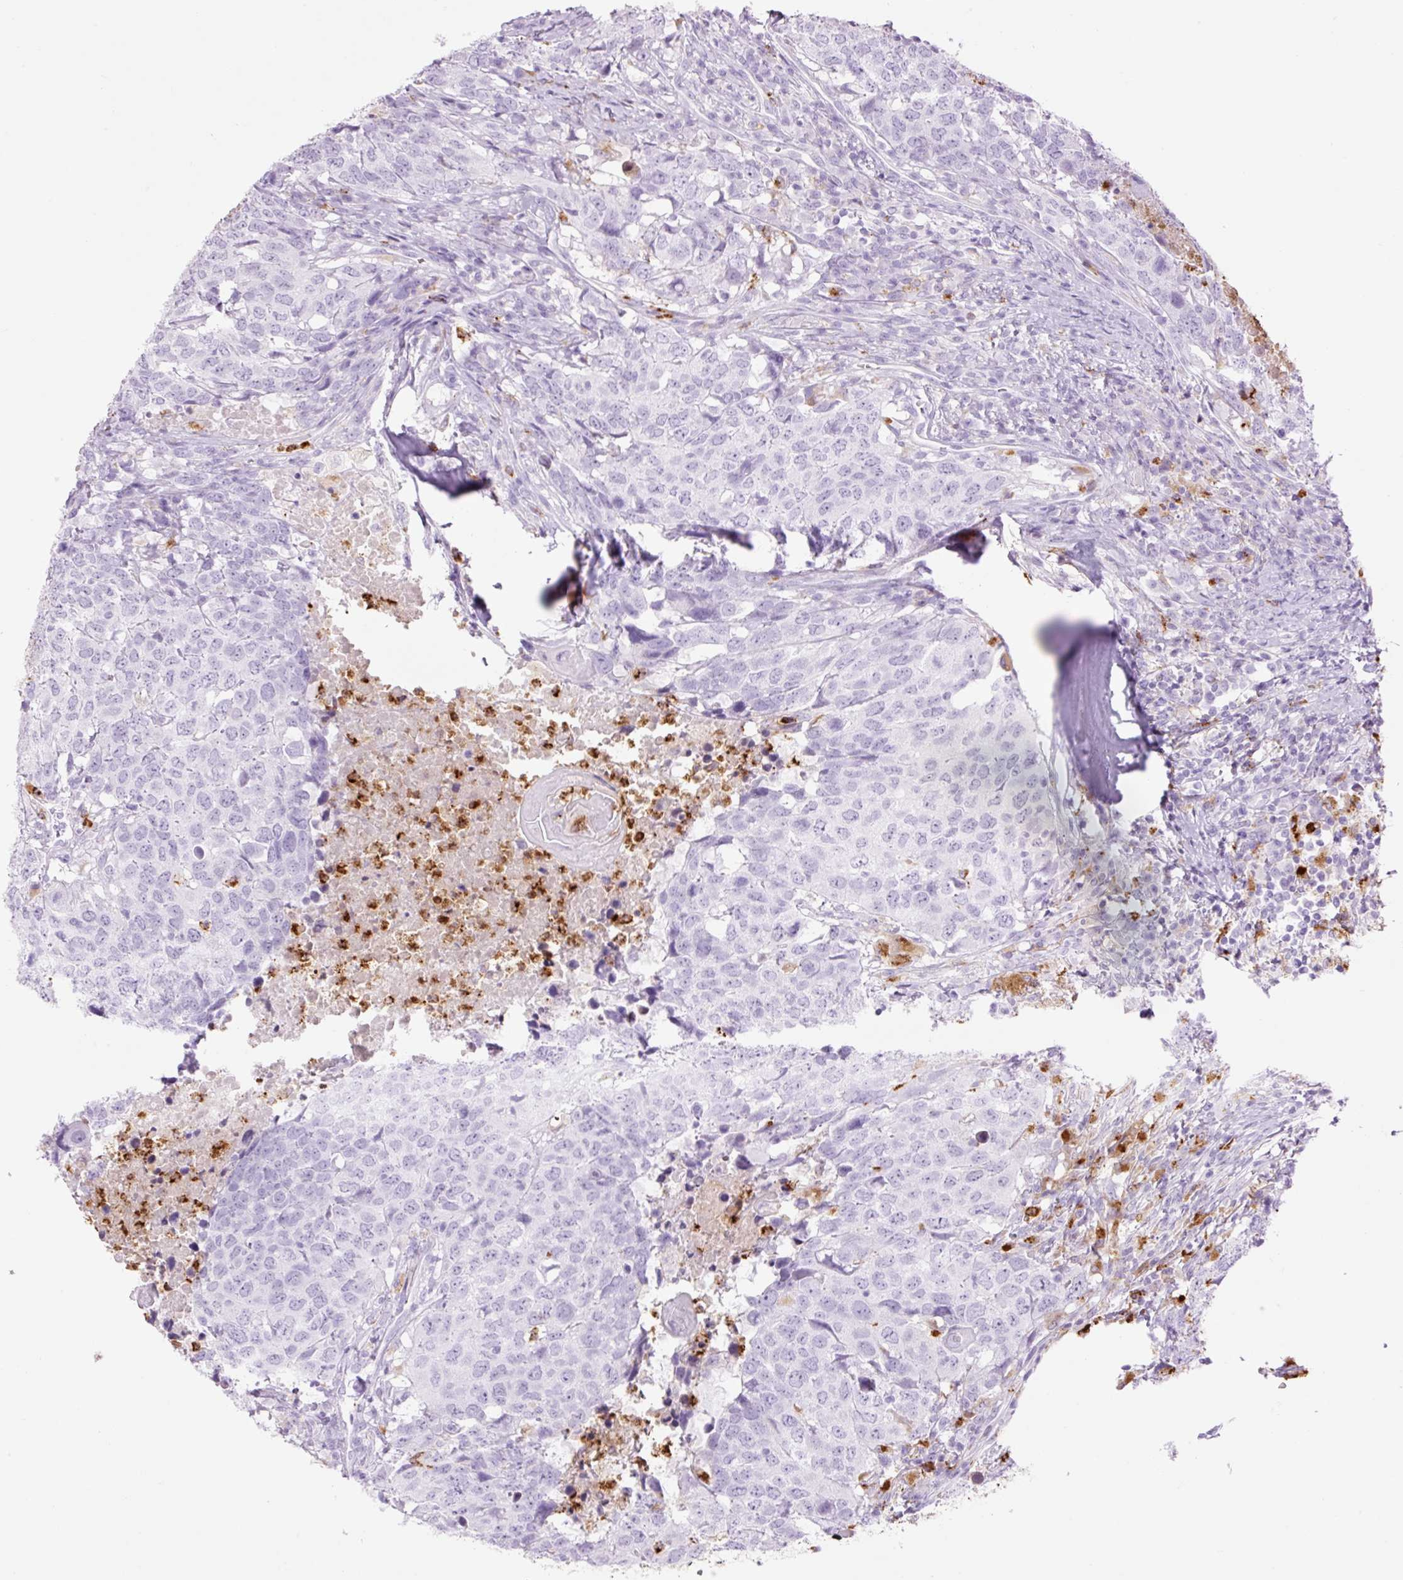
{"staining": {"intensity": "negative", "quantity": "none", "location": "none"}, "tissue": "head and neck cancer", "cell_type": "Tumor cells", "image_type": "cancer", "snomed": [{"axis": "morphology", "description": "Normal tissue, NOS"}, {"axis": "morphology", "description": "Squamous cell carcinoma, NOS"}, {"axis": "topography", "description": "Skeletal muscle"}, {"axis": "topography", "description": "Vascular tissue"}, {"axis": "topography", "description": "Peripheral nerve tissue"}, {"axis": "topography", "description": "Head-Neck"}], "caption": "The histopathology image displays no significant expression in tumor cells of head and neck cancer. (DAB (3,3'-diaminobenzidine) IHC, high magnification).", "gene": "LYZ", "patient": {"sex": "male", "age": 66}}